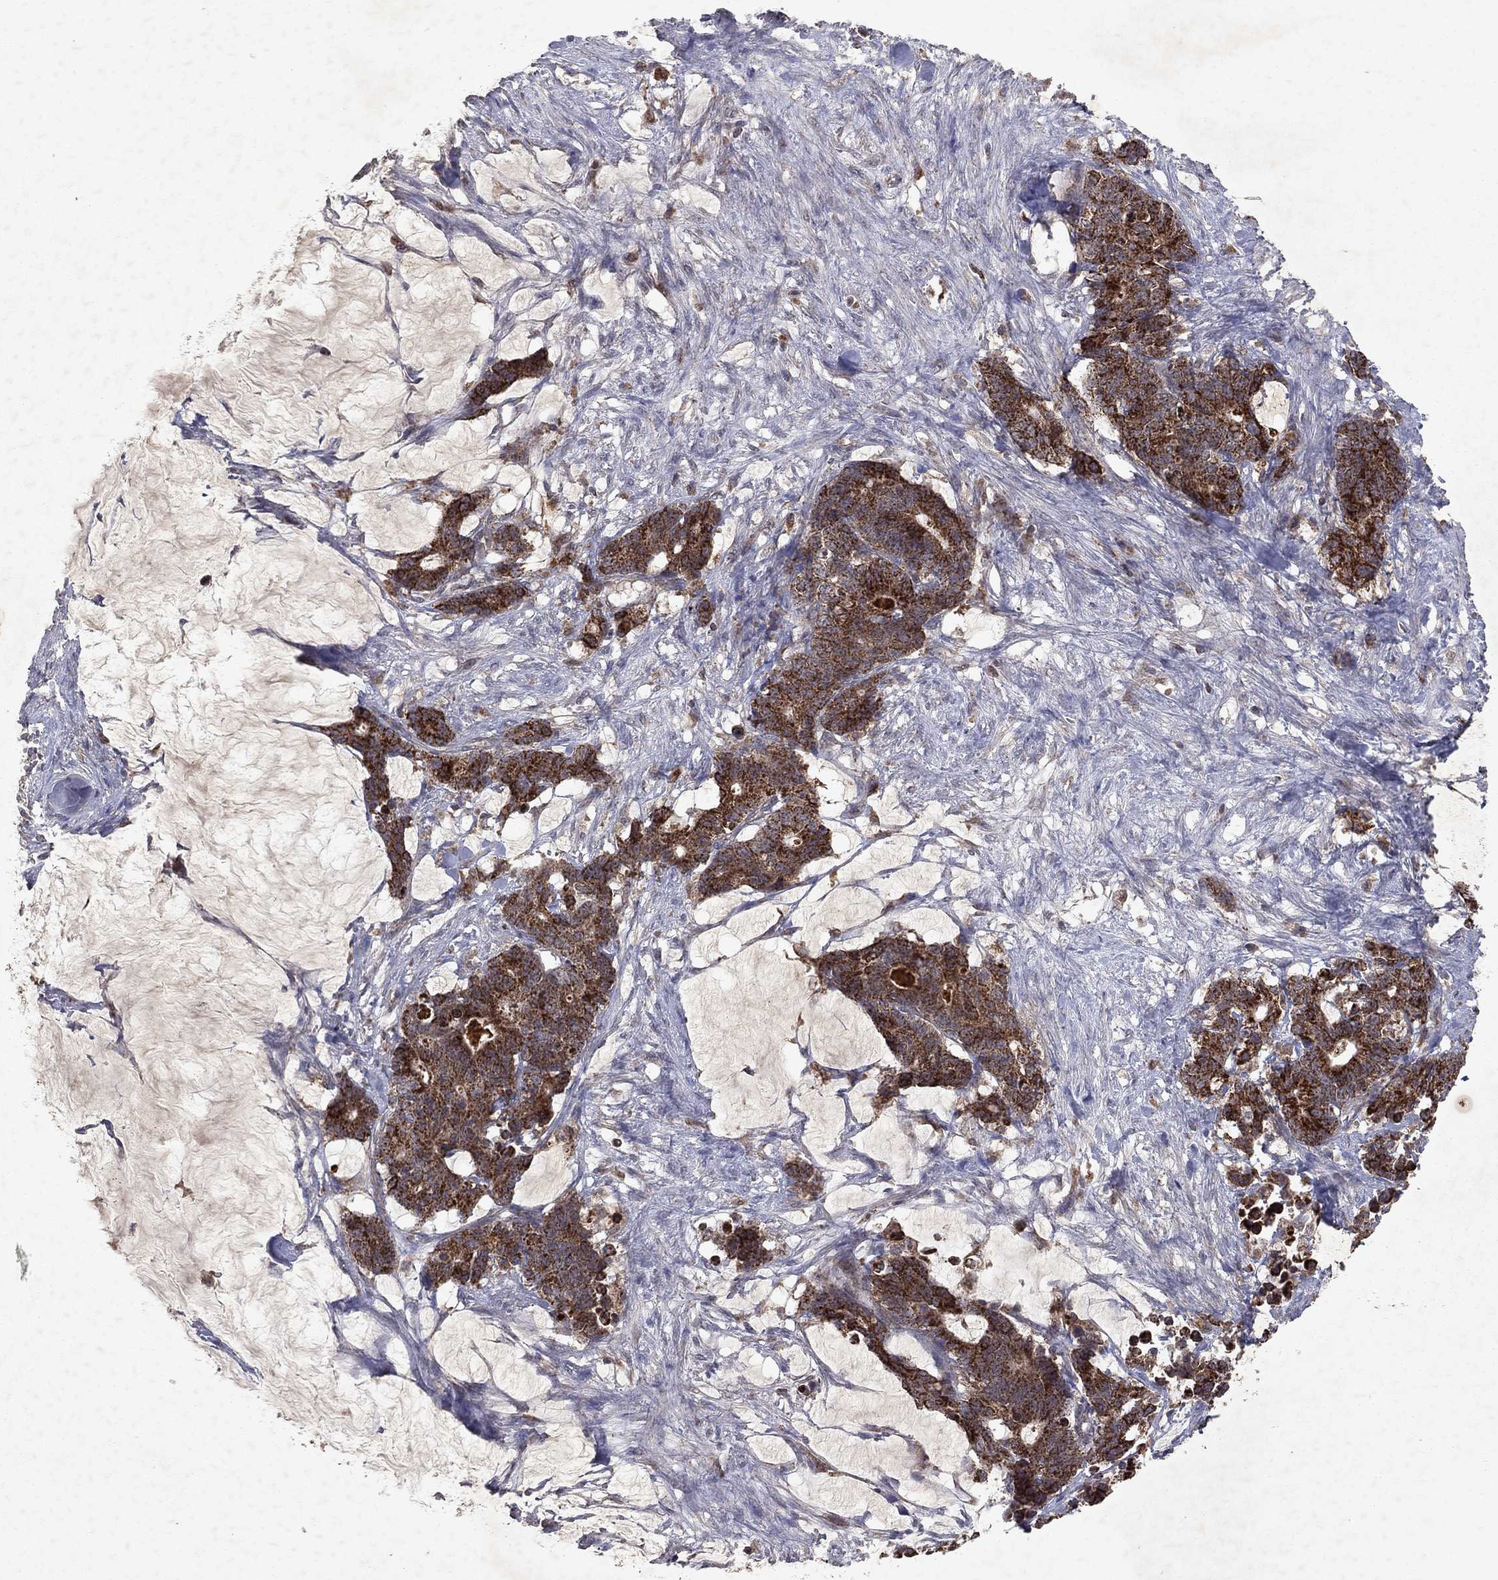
{"staining": {"intensity": "strong", "quantity": ">75%", "location": "cytoplasmic/membranous"}, "tissue": "stomach cancer", "cell_type": "Tumor cells", "image_type": "cancer", "snomed": [{"axis": "morphology", "description": "Normal tissue, NOS"}, {"axis": "morphology", "description": "Adenocarcinoma, NOS"}, {"axis": "topography", "description": "Stomach"}], "caption": "DAB (3,3'-diaminobenzidine) immunohistochemical staining of stomach adenocarcinoma shows strong cytoplasmic/membranous protein positivity in approximately >75% of tumor cells.", "gene": "PYROXD2", "patient": {"sex": "female", "age": 64}}